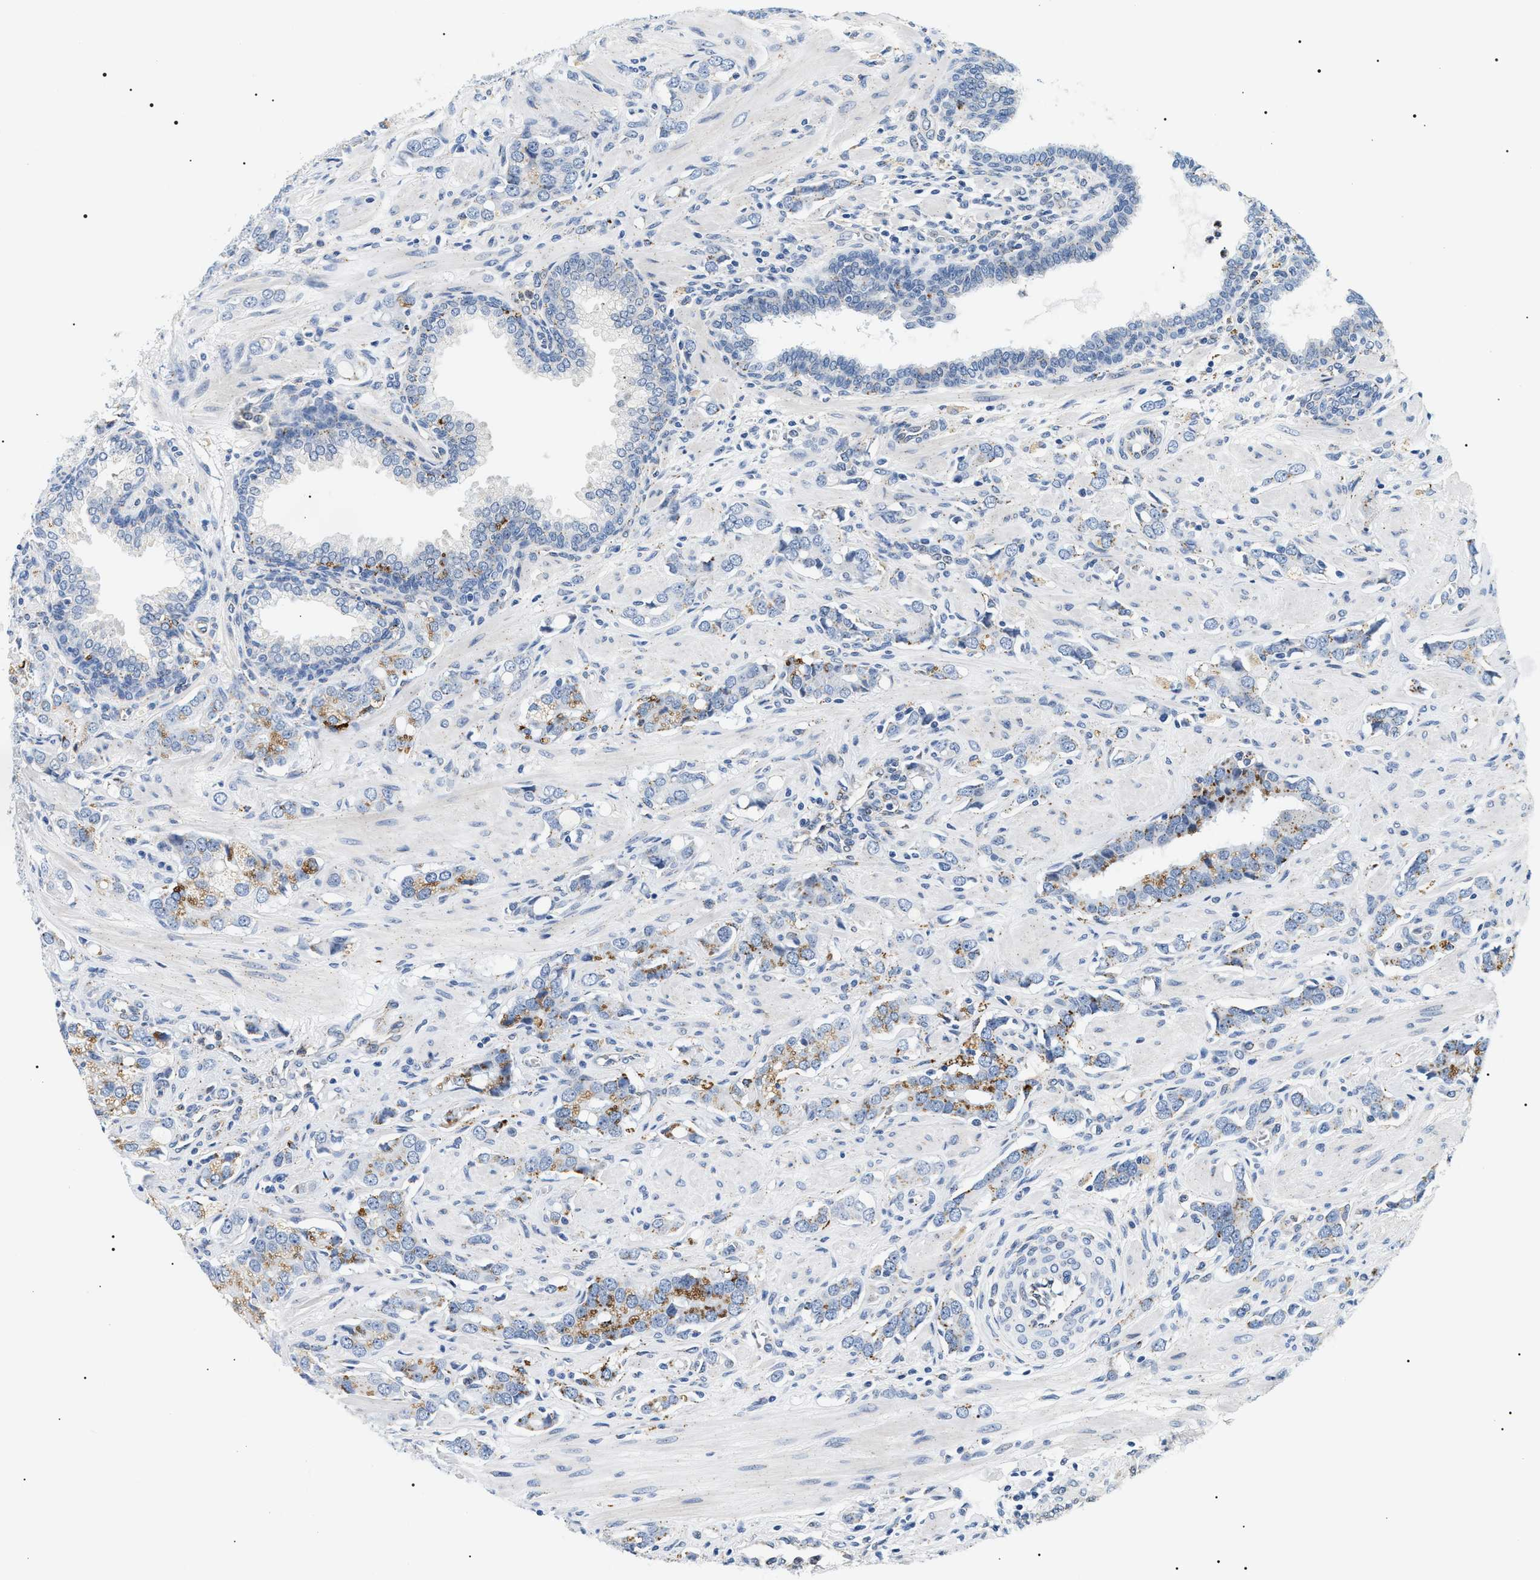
{"staining": {"intensity": "moderate", "quantity": "<25%", "location": "cytoplasmic/membranous"}, "tissue": "prostate cancer", "cell_type": "Tumor cells", "image_type": "cancer", "snomed": [{"axis": "morphology", "description": "Adenocarcinoma, High grade"}, {"axis": "topography", "description": "Prostate"}], "caption": "An immunohistochemistry (IHC) histopathology image of tumor tissue is shown. Protein staining in brown shows moderate cytoplasmic/membranous positivity in adenocarcinoma (high-grade) (prostate) within tumor cells.", "gene": "HSD17B11", "patient": {"sex": "male", "age": 52}}